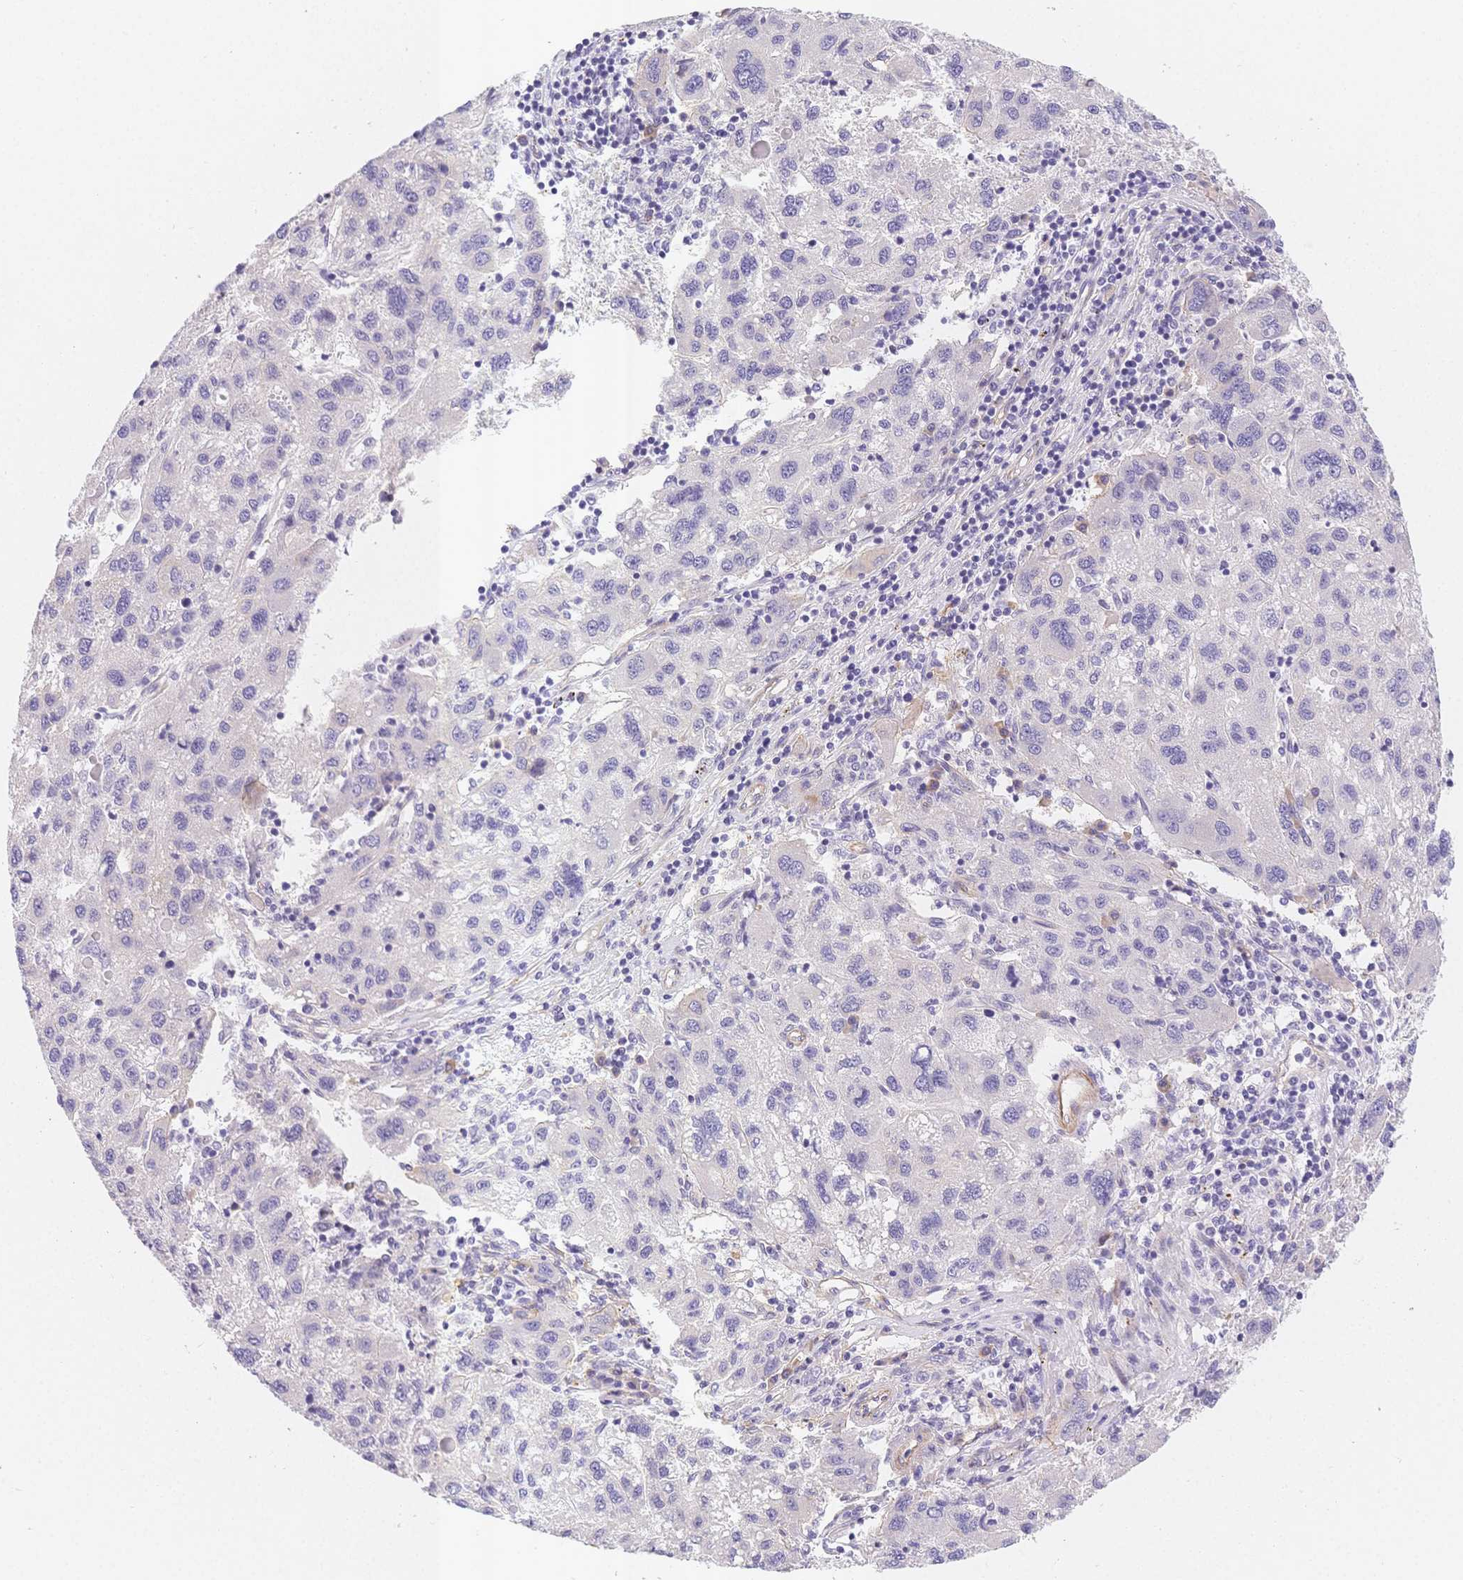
{"staining": {"intensity": "negative", "quantity": "none", "location": "none"}, "tissue": "liver cancer", "cell_type": "Tumor cells", "image_type": "cancer", "snomed": [{"axis": "morphology", "description": "Carcinoma, Hepatocellular, NOS"}, {"axis": "topography", "description": "Liver"}], "caption": "Immunohistochemistry (IHC) histopathology image of liver cancer (hepatocellular carcinoma) stained for a protein (brown), which exhibits no positivity in tumor cells.", "gene": "CSN1S1", "patient": {"sex": "female", "age": 77}}